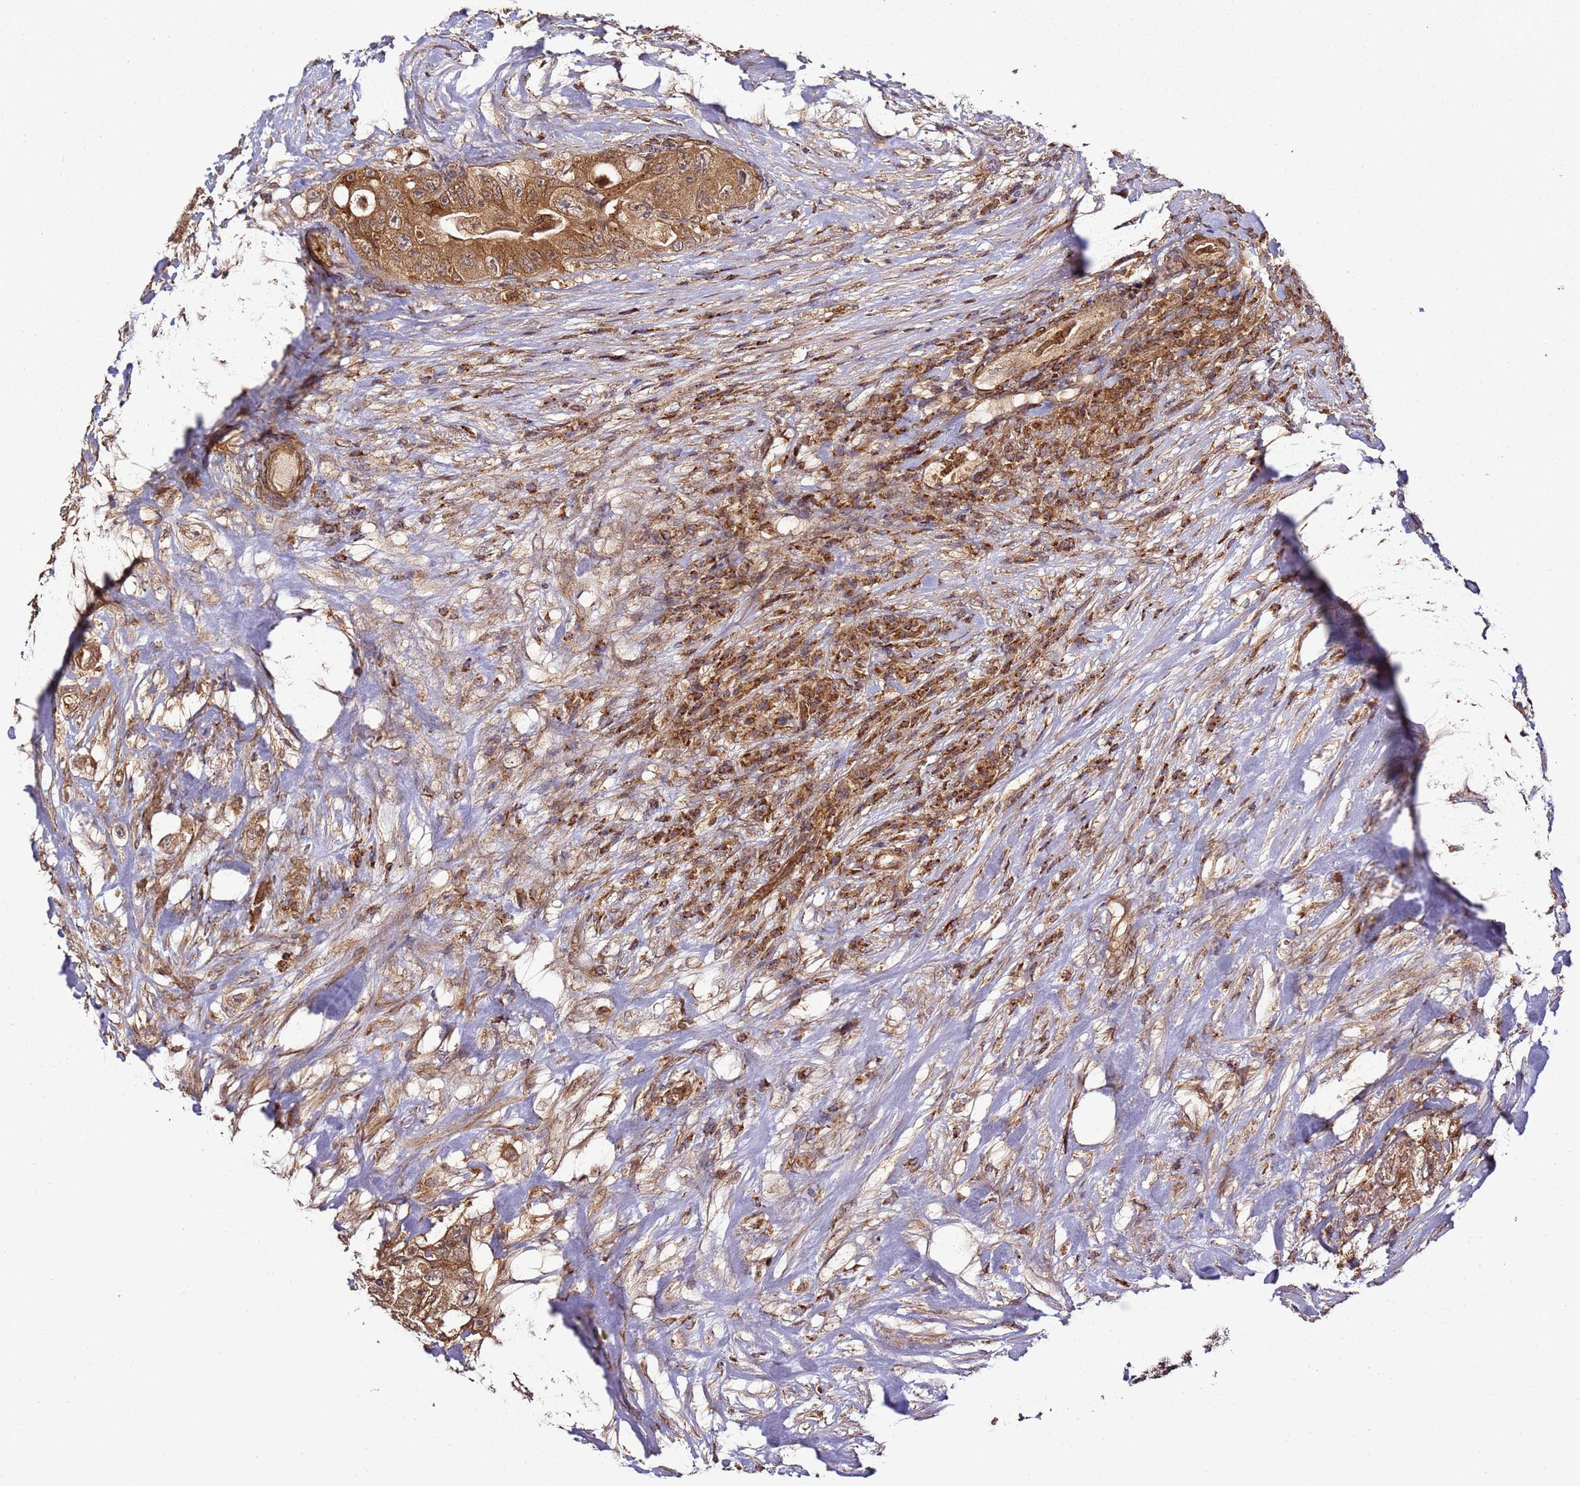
{"staining": {"intensity": "strong", "quantity": ">75%", "location": "cytoplasmic/membranous"}, "tissue": "colorectal cancer", "cell_type": "Tumor cells", "image_type": "cancer", "snomed": [{"axis": "morphology", "description": "Adenocarcinoma, NOS"}, {"axis": "topography", "description": "Colon"}], "caption": "This is a micrograph of IHC staining of colorectal cancer (adenocarcinoma), which shows strong expression in the cytoplasmic/membranous of tumor cells.", "gene": "TM2D2", "patient": {"sex": "female", "age": 46}}